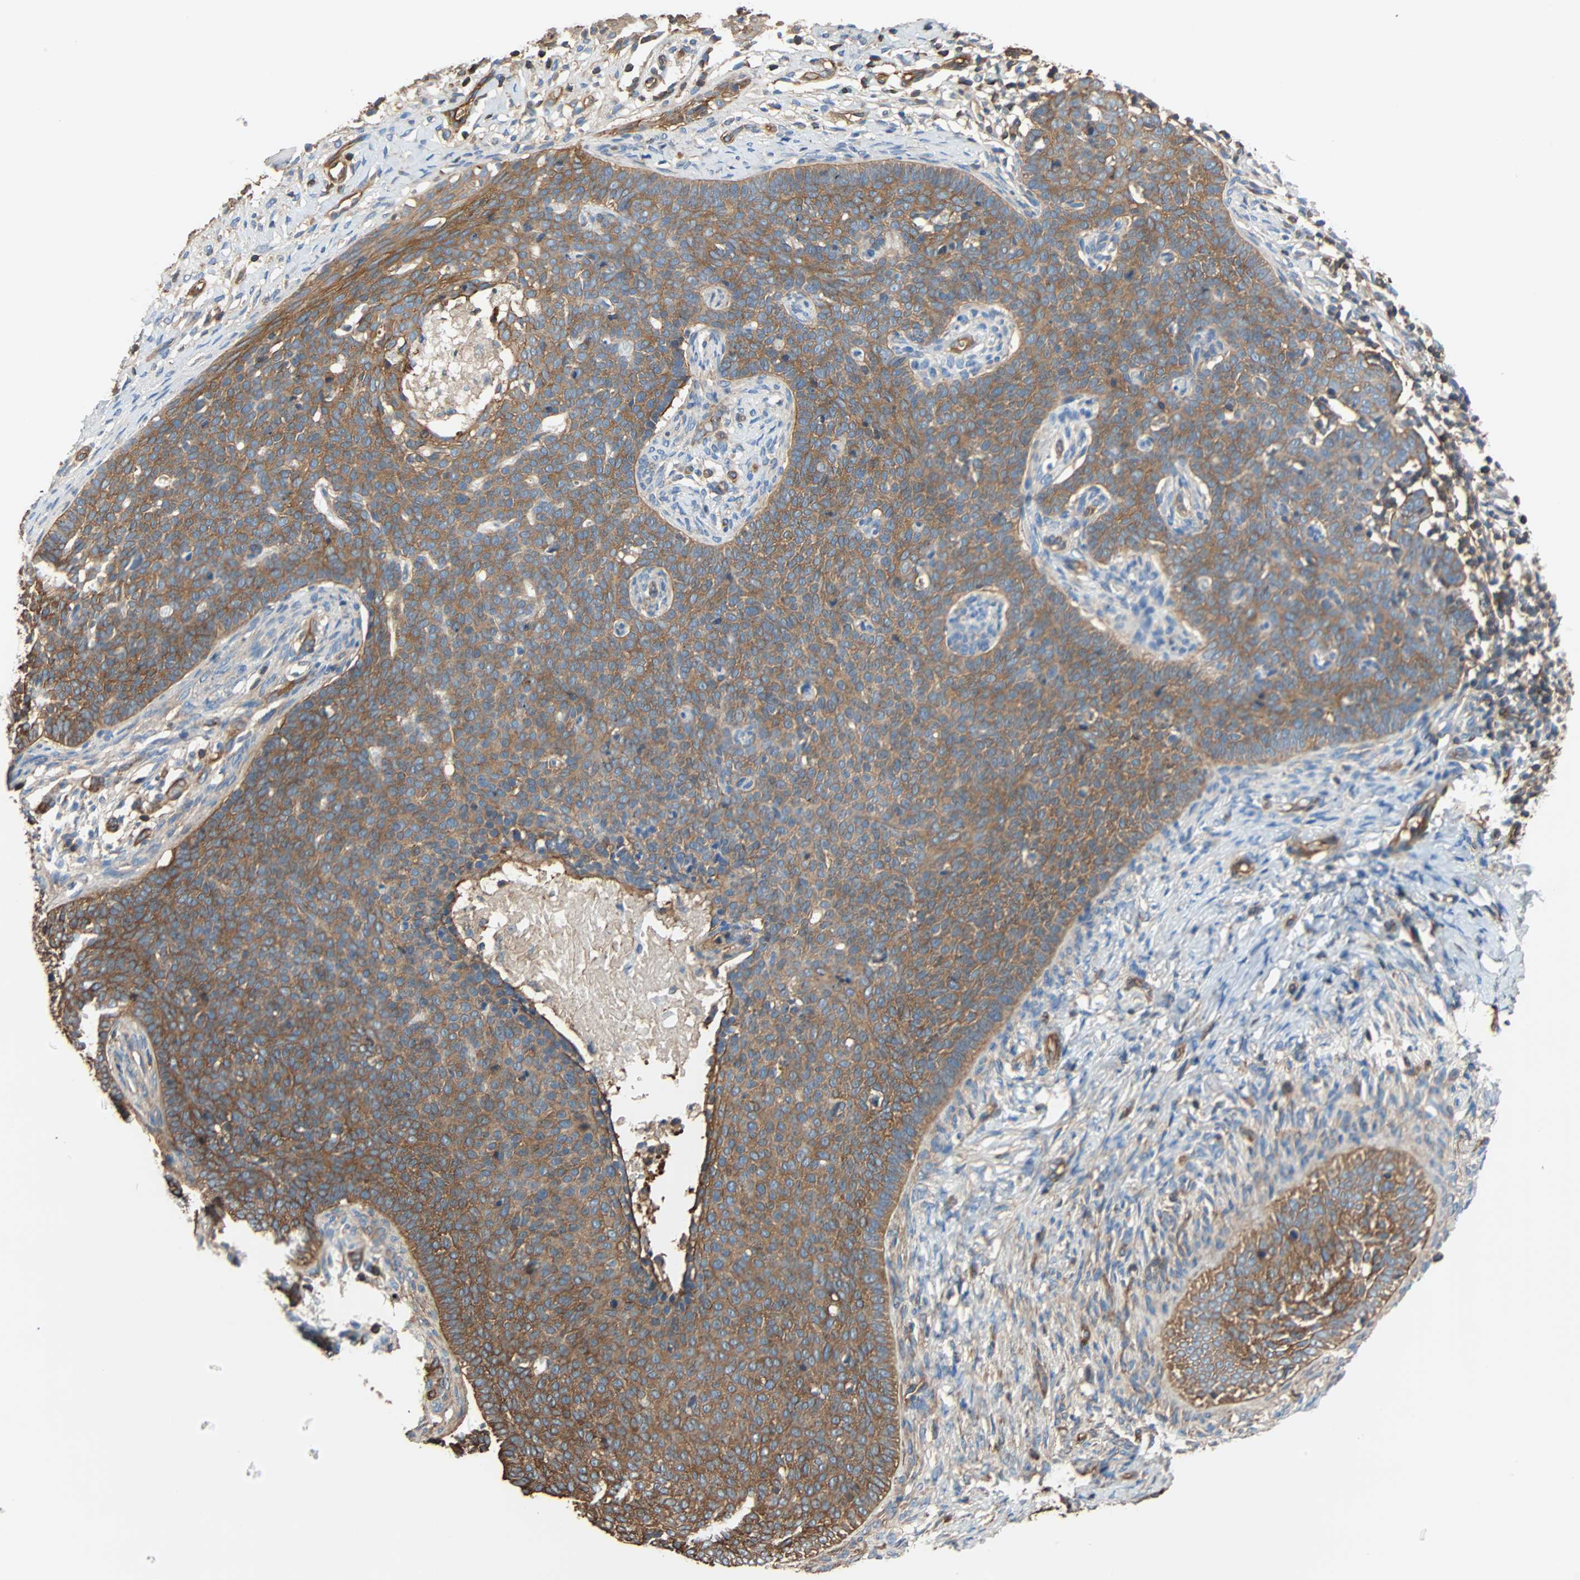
{"staining": {"intensity": "moderate", "quantity": ">75%", "location": "cytoplasmic/membranous"}, "tissue": "skin cancer", "cell_type": "Tumor cells", "image_type": "cancer", "snomed": [{"axis": "morphology", "description": "Normal tissue, NOS"}, {"axis": "morphology", "description": "Basal cell carcinoma"}, {"axis": "topography", "description": "Skin"}], "caption": "A micrograph of basal cell carcinoma (skin) stained for a protein reveals moderate cytoplasmic/membranous brown staining in tumor cells.", "gene": "GALNT10", "patient": {"sex": "male", "age": 87}}